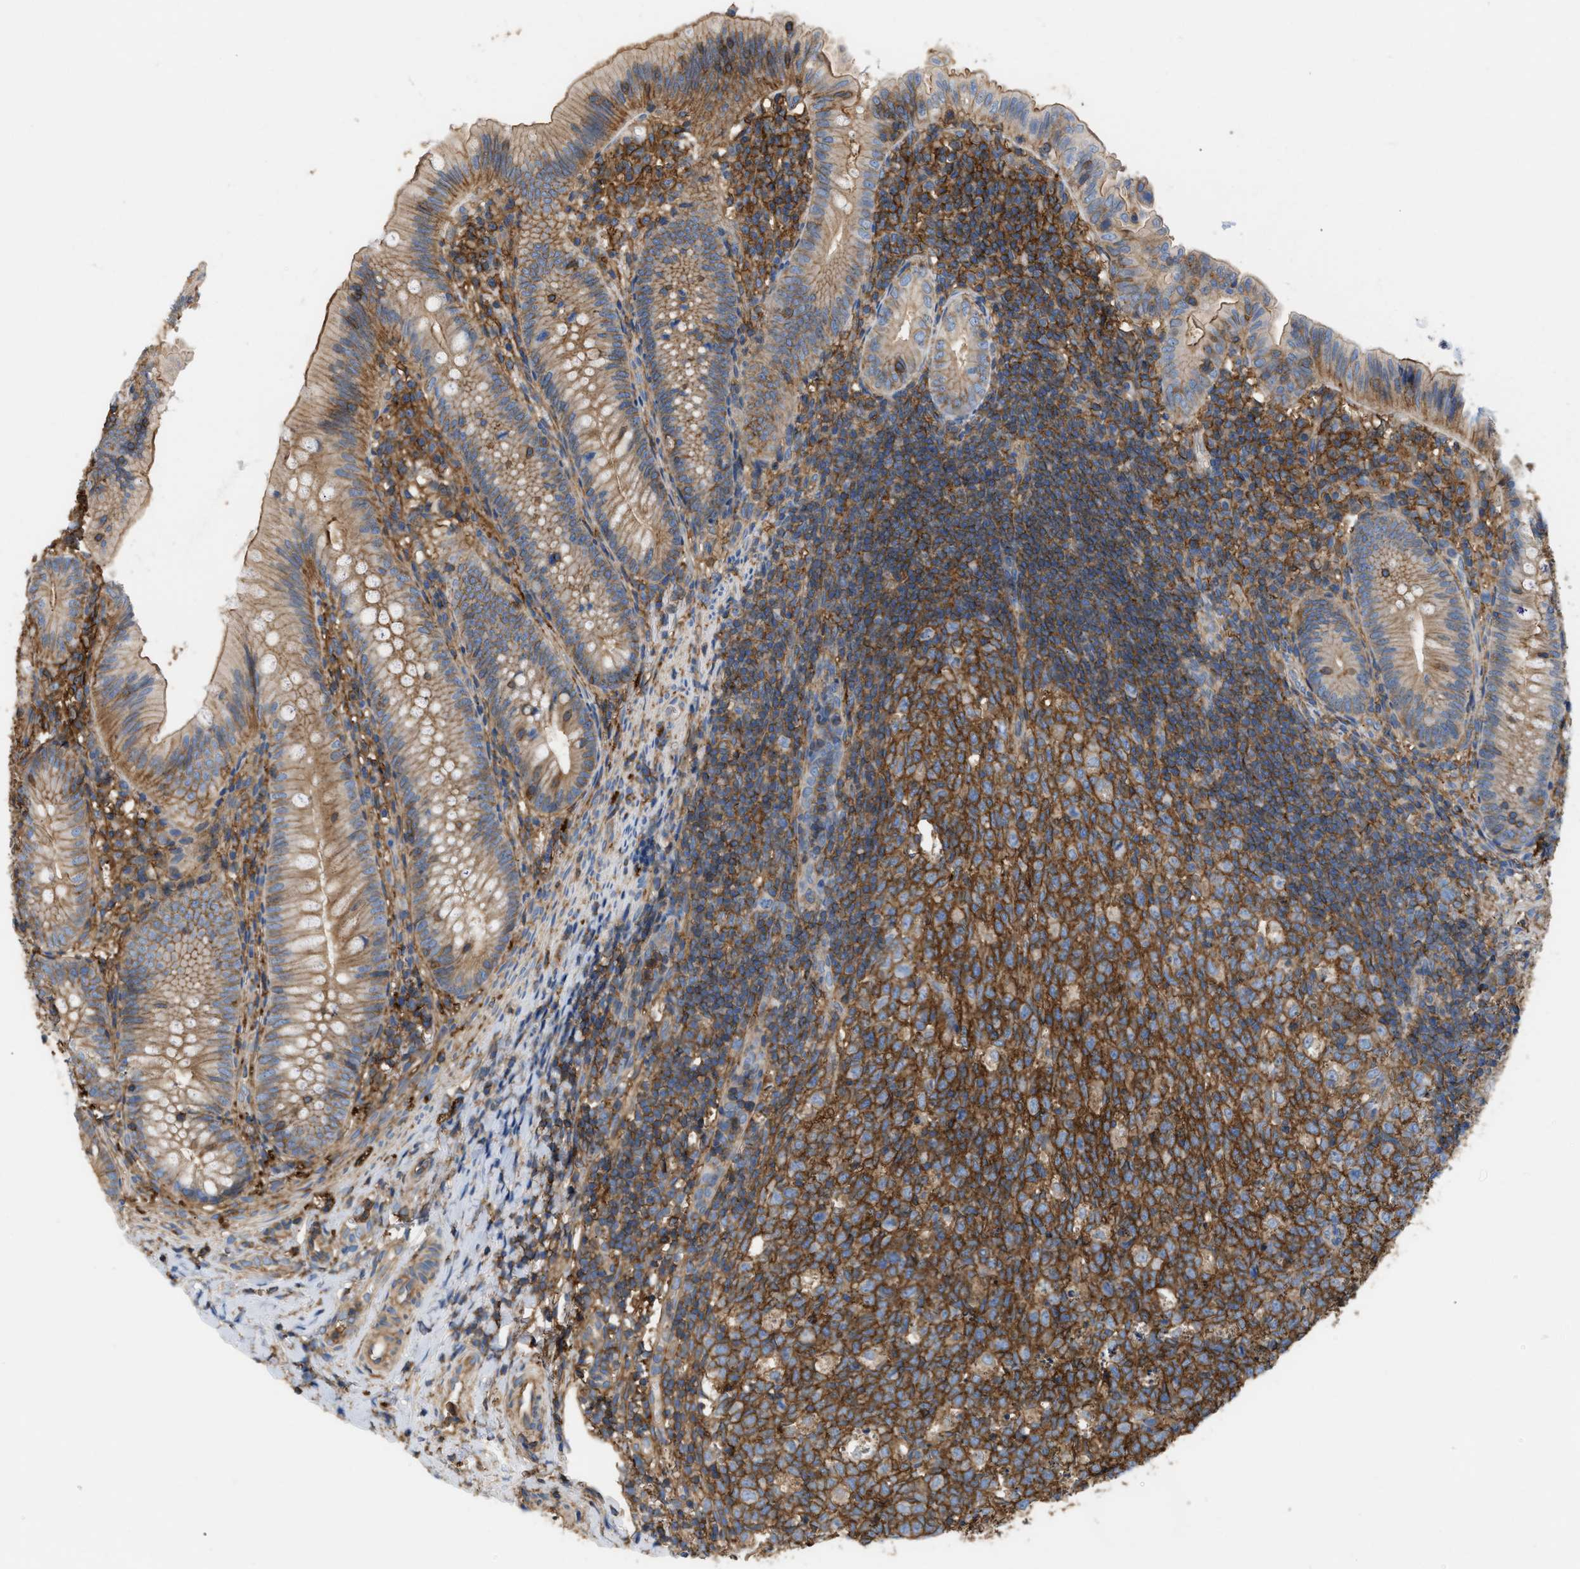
{"staining": {"intensity": "moderate", "quantity": ">75%", "location": "cytoplasmic/membranous"}, "tissue": "appendix", "cell_type": "Glandular cells", "image_type": "normal", "snomed": [{"axis": "morphology", "description": "Normal tissue, NOS"}, {"axis": "topography", "description": "Appendix"}], "caption": "Appendix stained for a protein displays moderate cytoplasmic/membranous positivity in glandular cells.", "gene": "GNB4", "patient": {"sex": "male", "age": 1}}